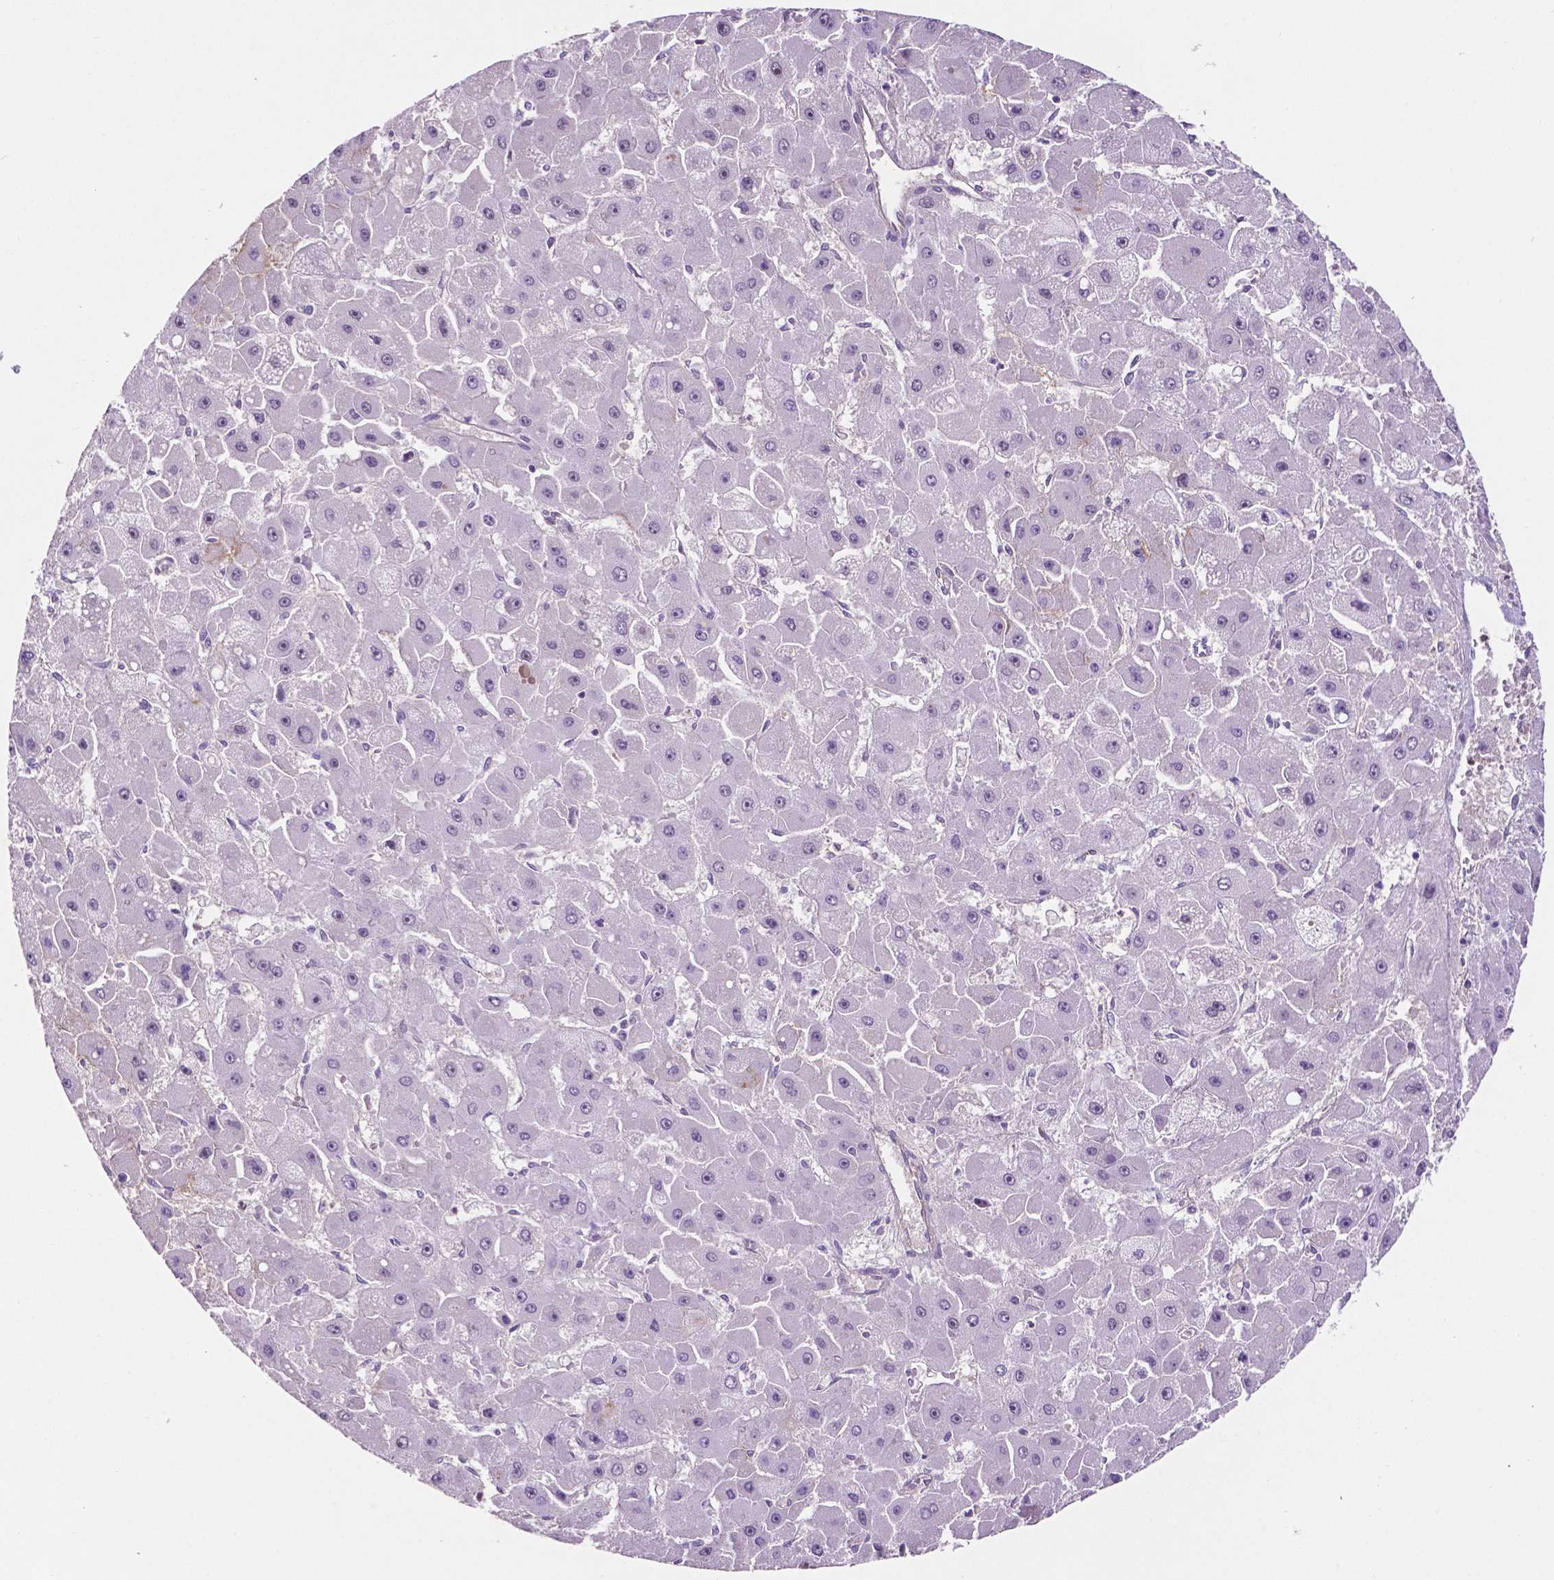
{"staining": {"intensity": "negative", "quantity": "none", "location": "none"}, "tissue": "liver cancer", "cell_type": "Tumor cells", "image_type": "cancer", "snomed": [{"axis": "morphology", "description": "Carcinoma, Hepatocellular, NOS"}, {"axis": "topography", "description": "Liver"}], "caption": "There is no significant expression in tumor cells of liver cancer (hepatocellular carcinoma). The staining was performed using DAB to visualize the protein expression in brown, while the nuclei were stained in blue with hematoxylin (Magnification: 20x).", "gene": "ARL5C", "patient": {"sex": "female", "age": 25}}